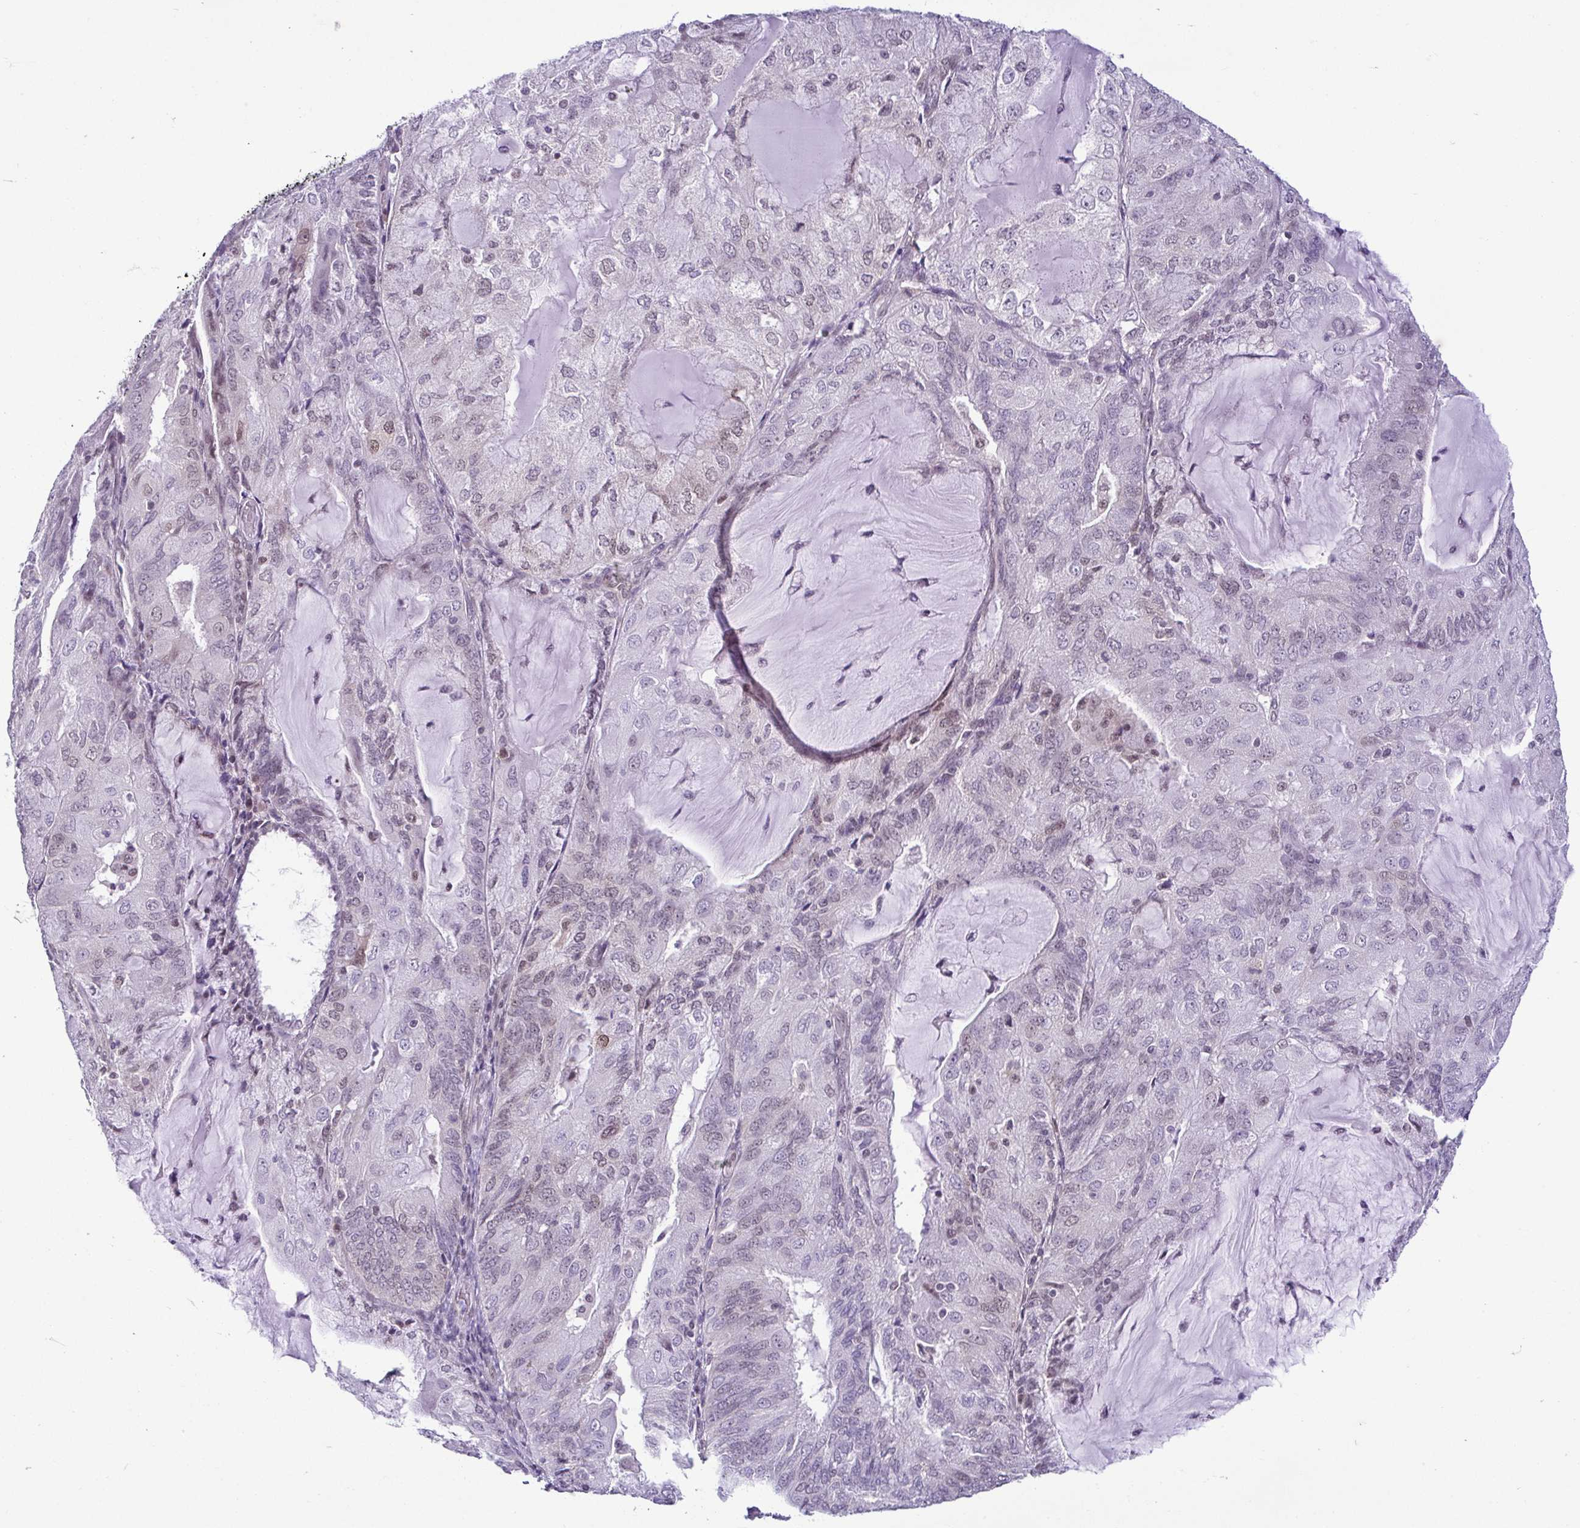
{"staining": {"intensity": "negative", "quantity": "none", "location": "none"}, "tissue": "endometrial cancer", "cell_type": "Tumor cells", "image_type": "cancer", "snomed": [{"axis": "morphology", "description": "Adenocarcinoma, NOS"}, {"axis": "topography", "description": "Endometrium"}], "caption": "High power microscopy photomicrograph of an immunohistochemistry (IHC) histopathology image of endometrial adenocarcinoma, revealing no significant positivity in tumor cells. (DAB immunohistochemistry (IHC), high magnification).", "gene": "RBM3", "patient": {"sex": "female", "age": 81}}